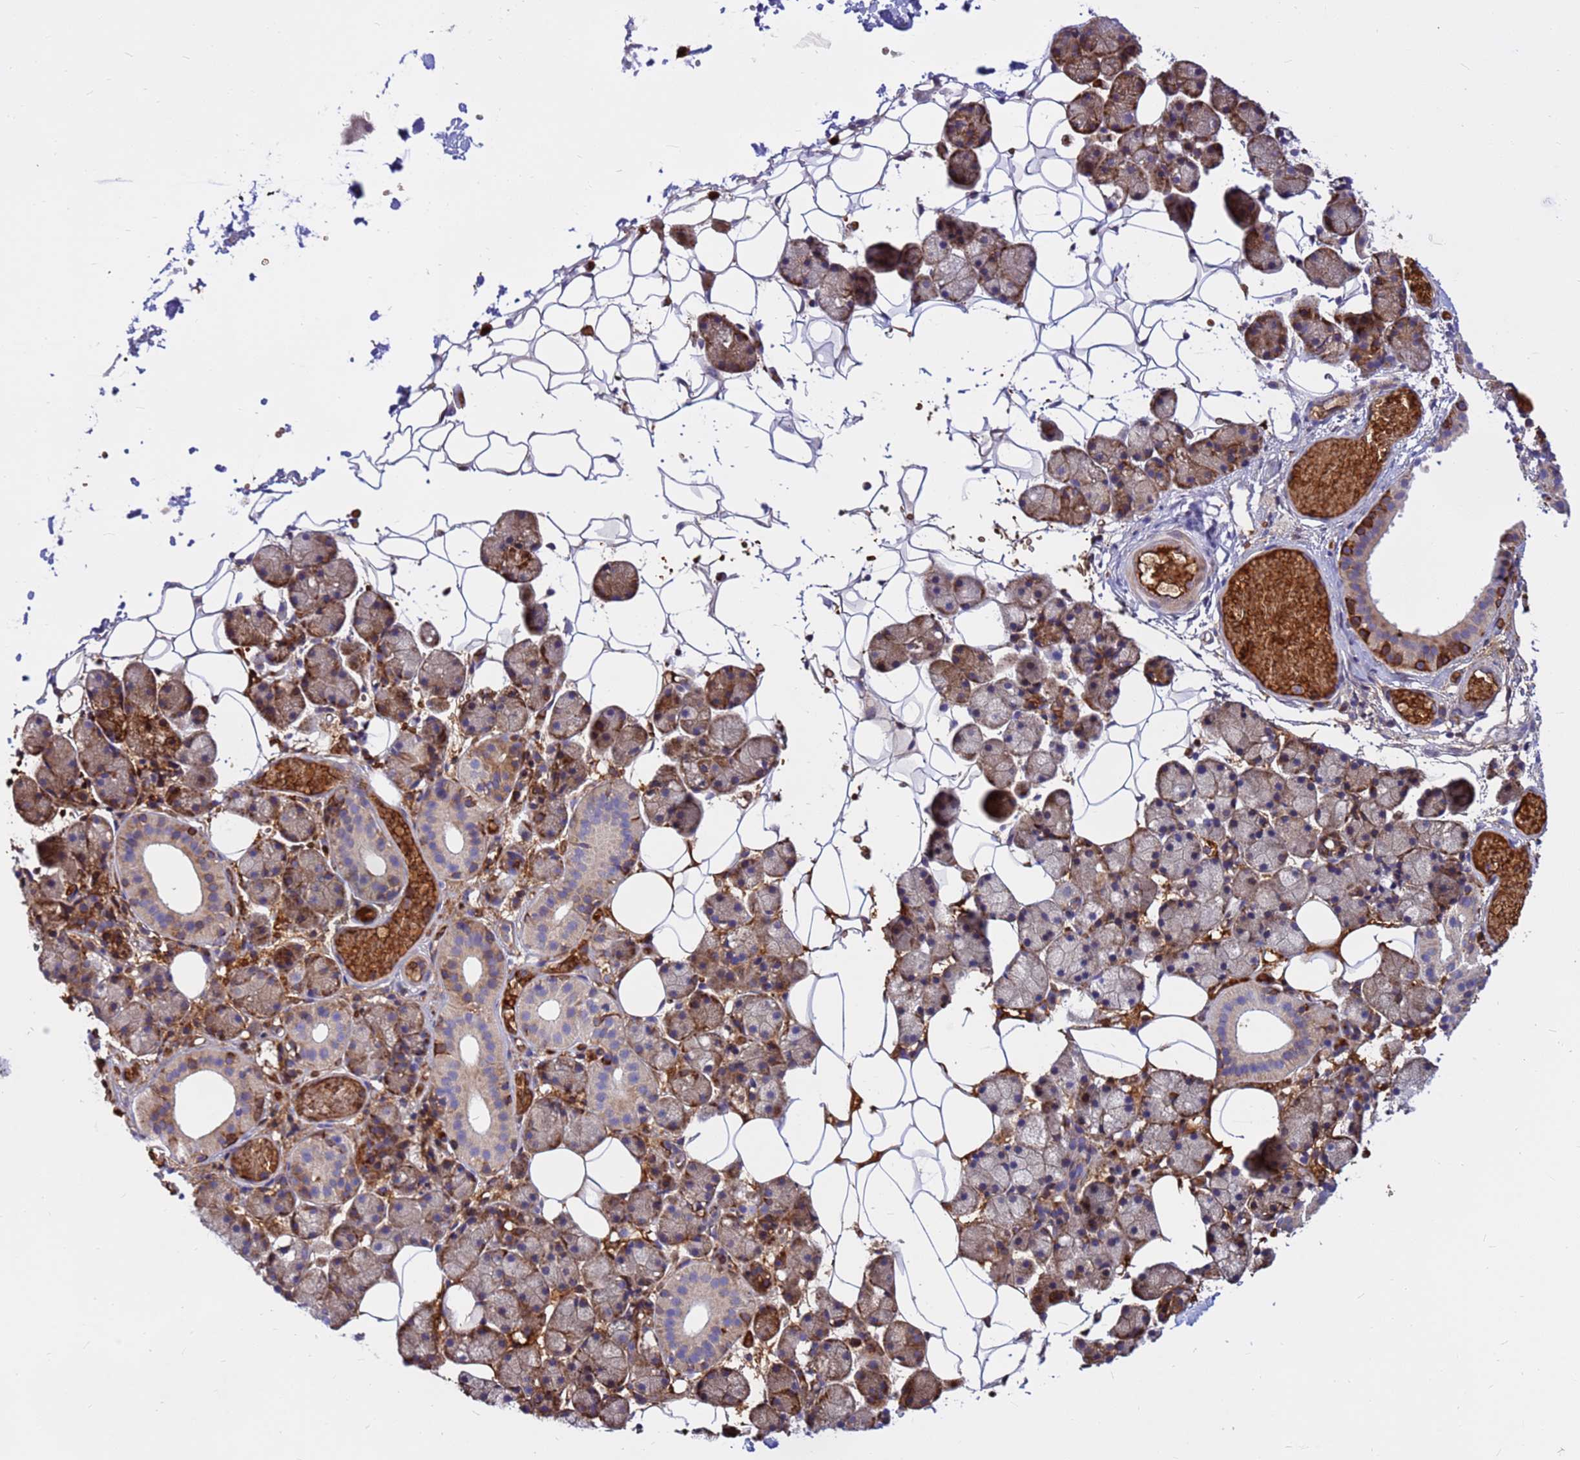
{"staining": {"intensity": "moderate", "quantity": "25%-75%", "location": "cytoplasmic/membranous"}, "tissue": "salivary gland", "cell_type": "Glandular cells", "image_type": "normal", "snomed": [{"axis": "morphology", "description": "Normal tissue, NOS"}, {"axis": "topography", "description": "Salivary gland"}], "caption": "High-power microscopy captured an immunohistochemistry (IHC) histopathology image of normal salivary gland, revealing moderate cytoplasmic/membranous positivity in about 25%-75% of glandular cells.", "gene": "ZNF669", "patient": {"sex": "female", "age": 33}}